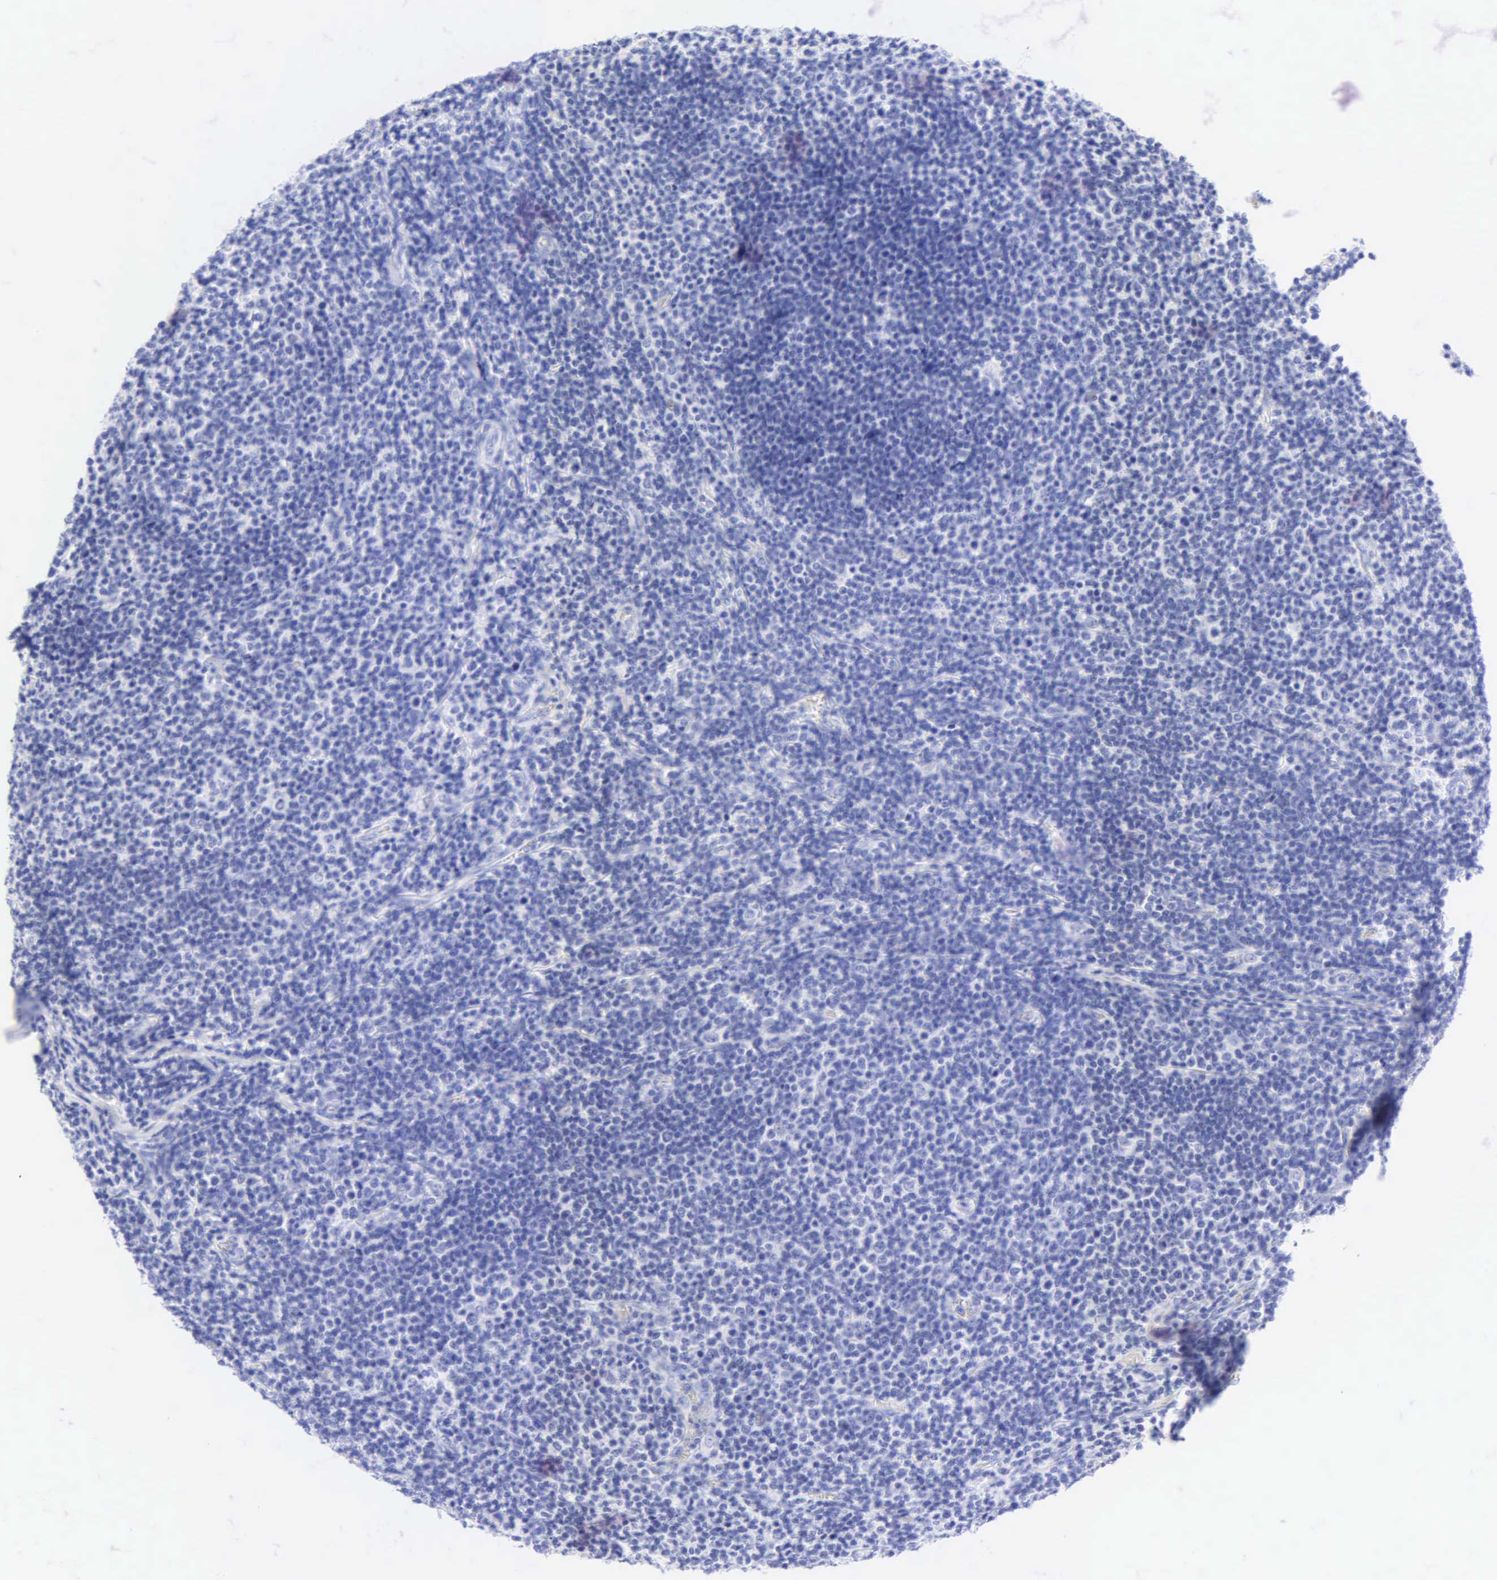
{"staining": {"intensity": "negative", "quantity": "none", "location": "none"}, "tissue": "lymphoma", "cell_type": "Tumor cells", "image_type": "cancer", "snomed": [{"axis": "morphology", "description": "Malignant lymphoma, non-Hodgkin's type, Low grade"}, {"axis": "topography", "description": "Lymph node"}], "caption": "IHC histopathology image of human low-grade malignant lymphoma, non-Hodgkin's type stained for a protein (brown), which displays no positivity in tumor cells.", "gene": "KRT20", "patient": {"sex": "male", "age": 74}}